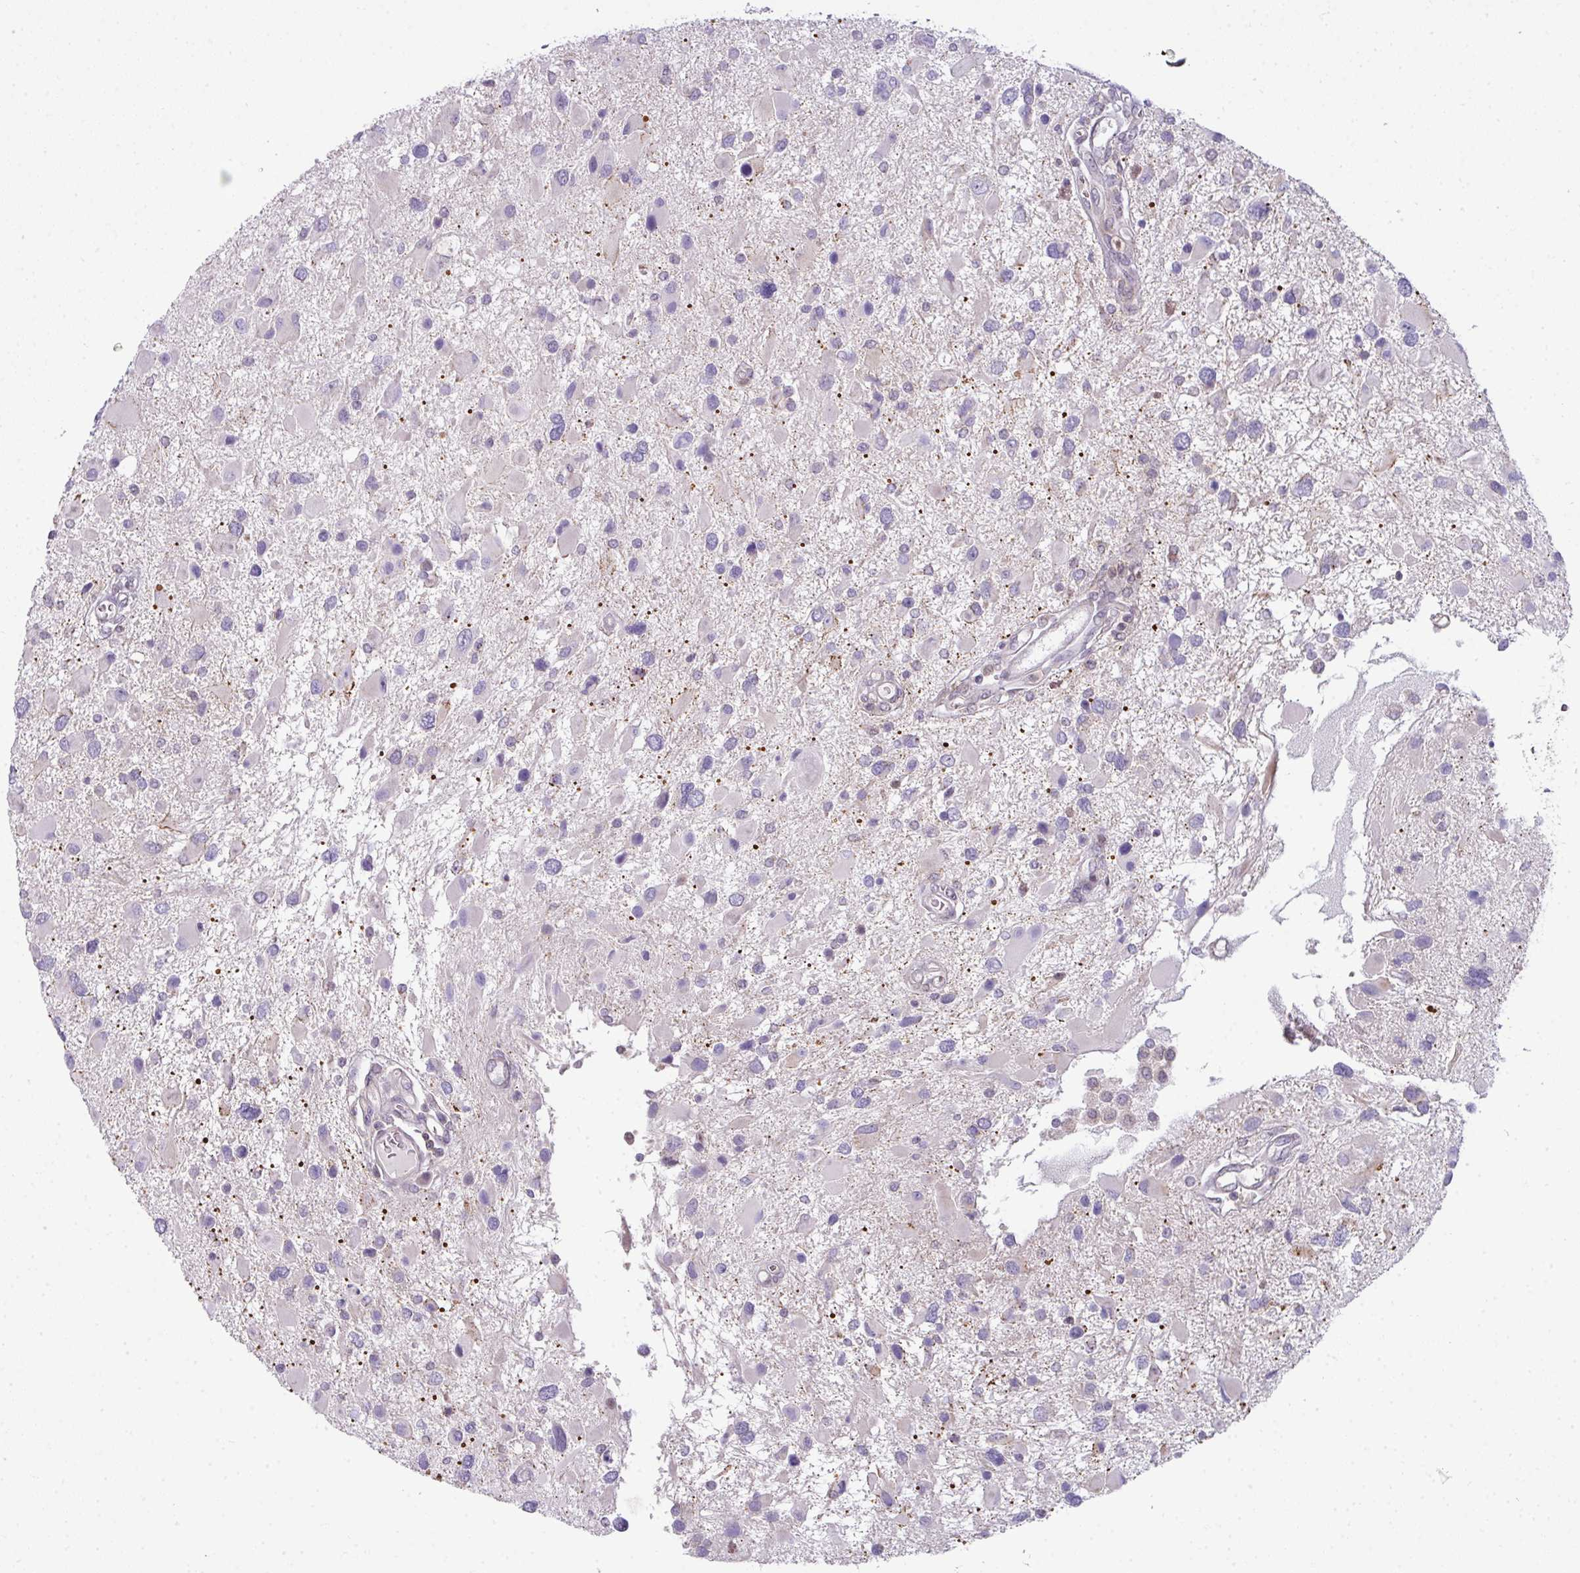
{"staining": {"intensity": "negative", "quantity": "none", "location": "none"}, "tissue": "glioma", "cell_type": "Tumor cells", "image_type": "cancer", "snomed": [{"axis": "morphology", "description": "Glioma, malignant, High grade"}, {"axis": "topography", "description": "Brain"}], "caption": "An immunohistochemistry (IHC) histopathology image of malignant high-grade glioma is shown. There is no staining in tumor cells of malignant high-grade glioma. (DAB immunohistochemistry (IHC) with hematoxylin counter stain).", "gene": "STAT5A", "patient": {"sex": "male", "age": 53}}